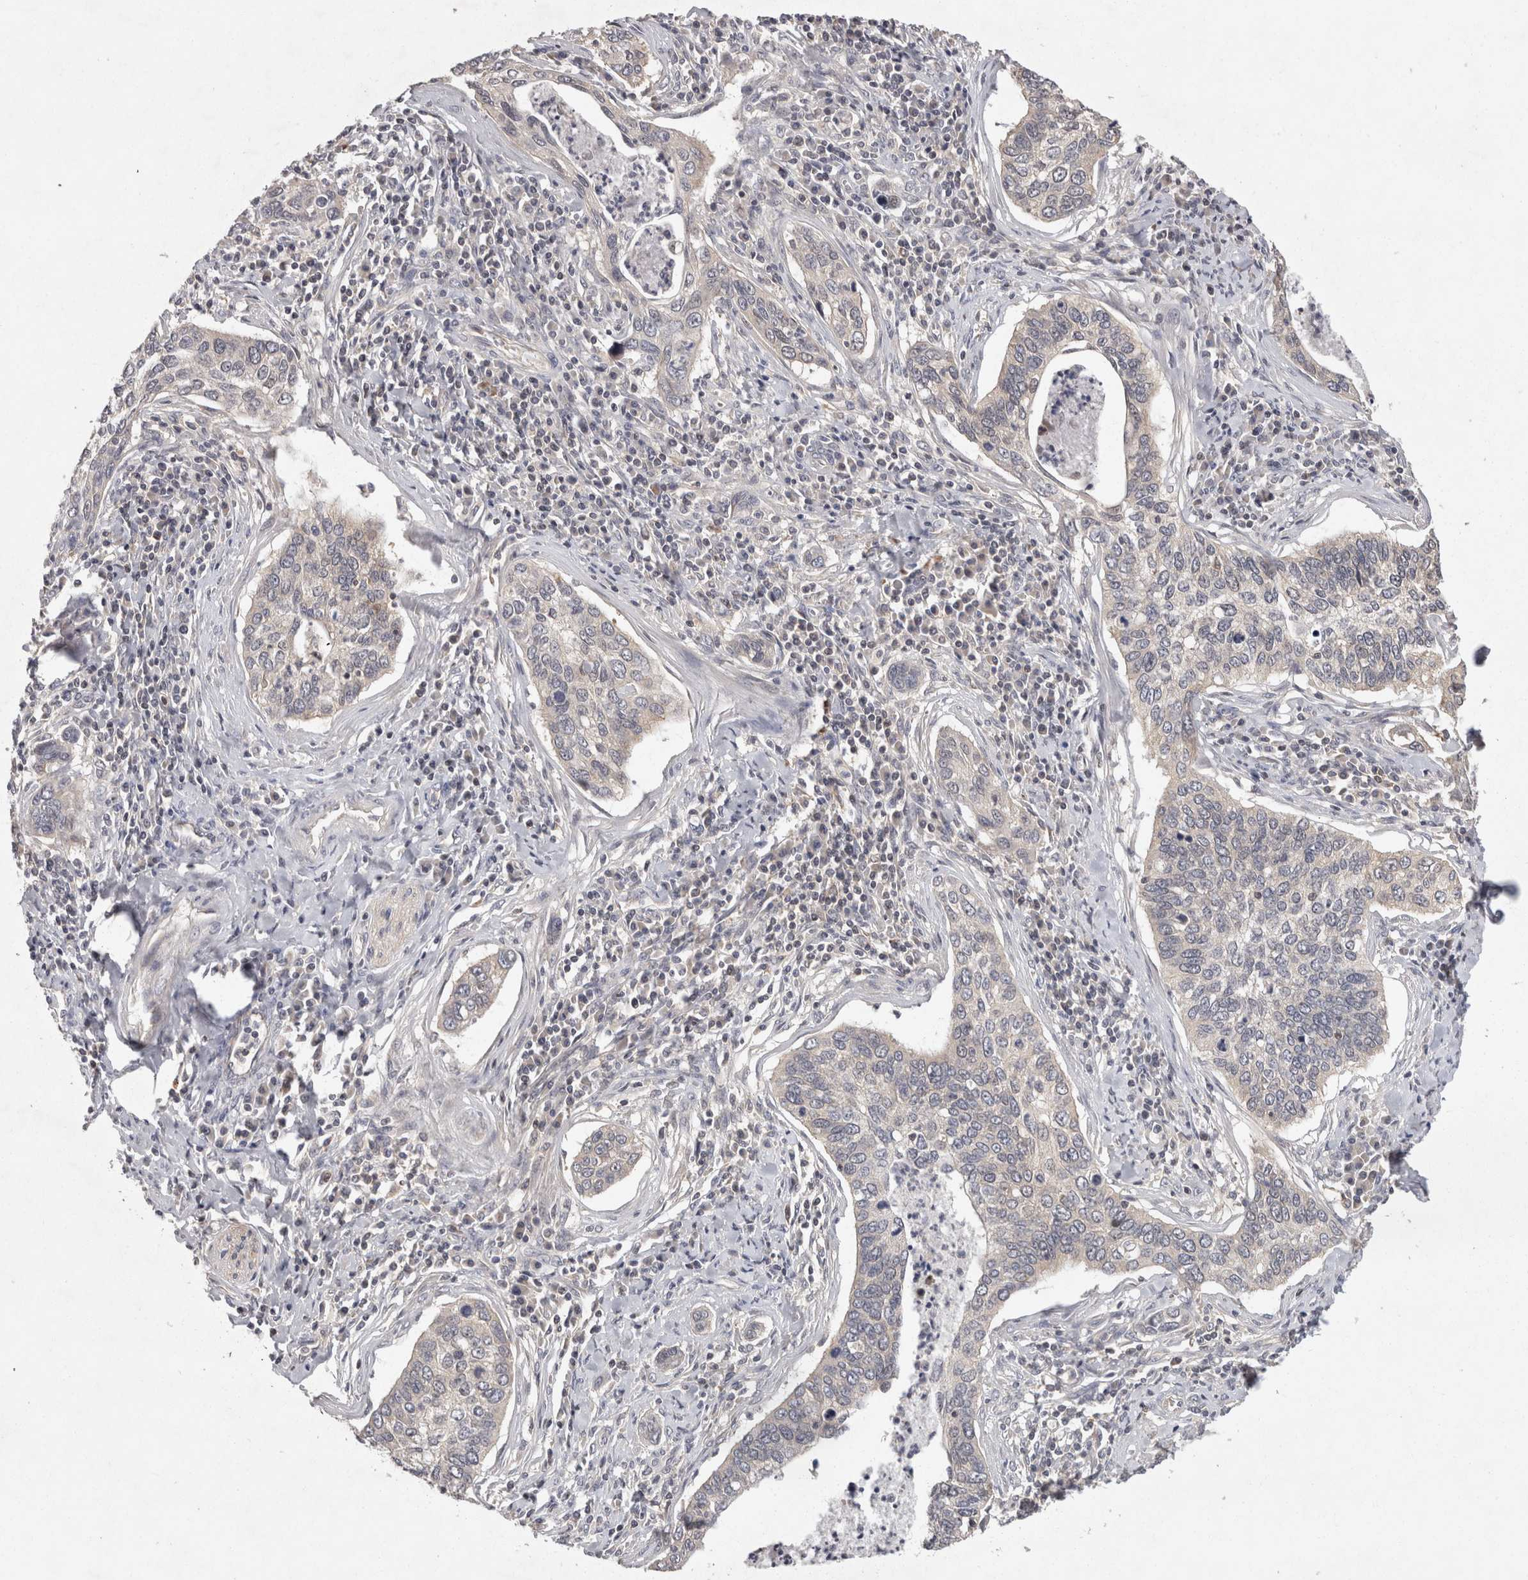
{"staining": {"intensity": "weak", "quantity": "<25%", "location": "cytoplasmic/membranous"}, "tissue": "cervical cancer", "cell_type": "Tumor cells", "image_type": "cancer", "snomed": [{"axis": "morphology", "description": "Squamous cell carcinoma, NOS"}, {"axis": "topography", "description": "Cervix"}], "caption": "Tumor cells show no significant protein positivity in cervical cancer (squamous cell carcinoma).", "gene": "ACAT2", "patient": {"sex": "female", "age": 53}}